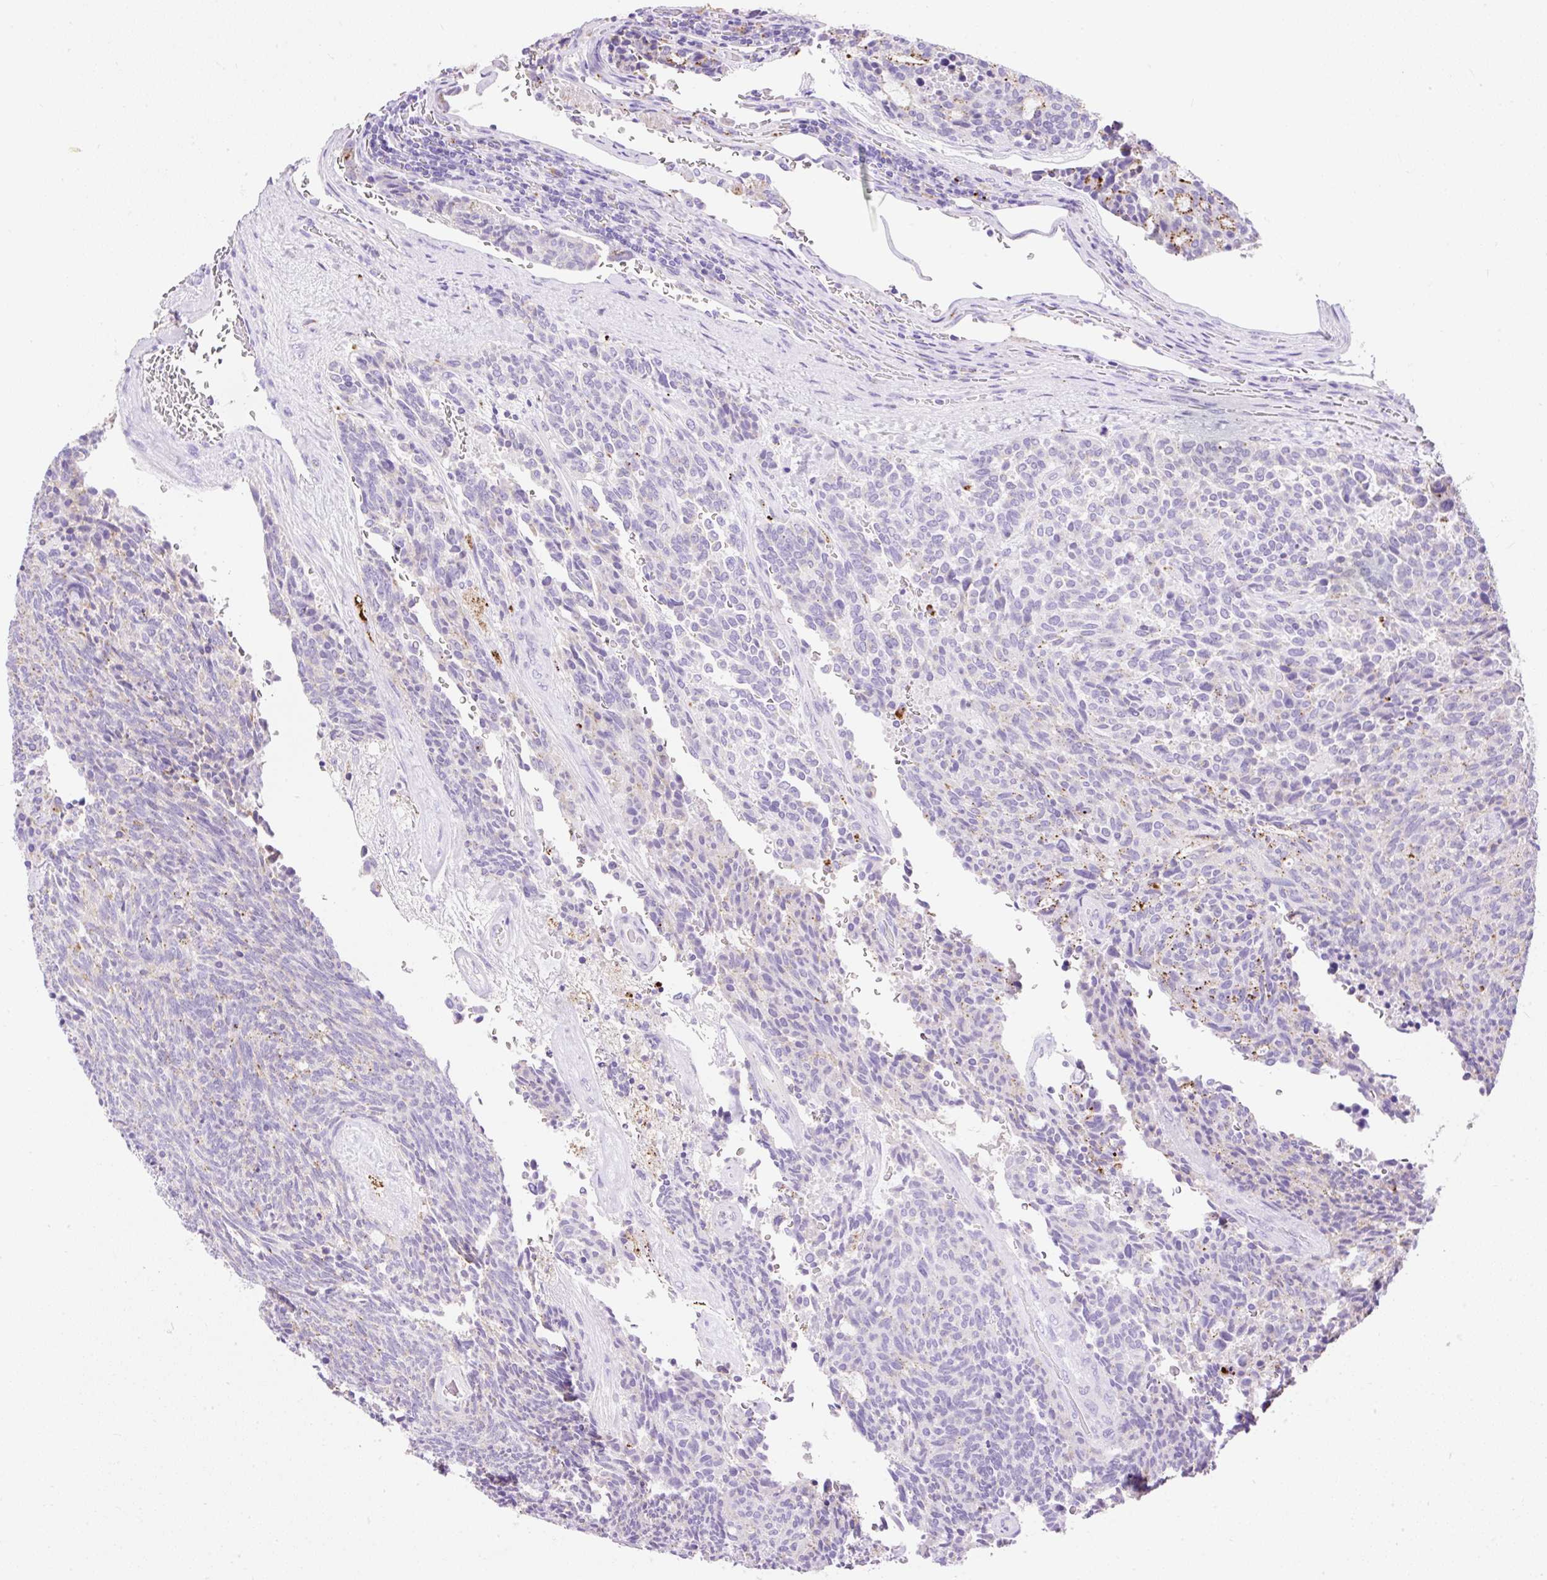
{"staining": {"intensity": "negative", "quantity": "none", "location": "none"}, "tissue": "carcinoid", "cell_type": "Tumor cells", "image_type": "cancer", "snomed": [{"axis": "morphology", "description": "Carcinoid, malignant, NOS"}, {"axis": "topography", "description": "Pancreas"}], "caption": "There is no significant expression in tumor cells of carcinoid.", "gene": "HEXB", "patient": {"sex": "female", "age": 54}}